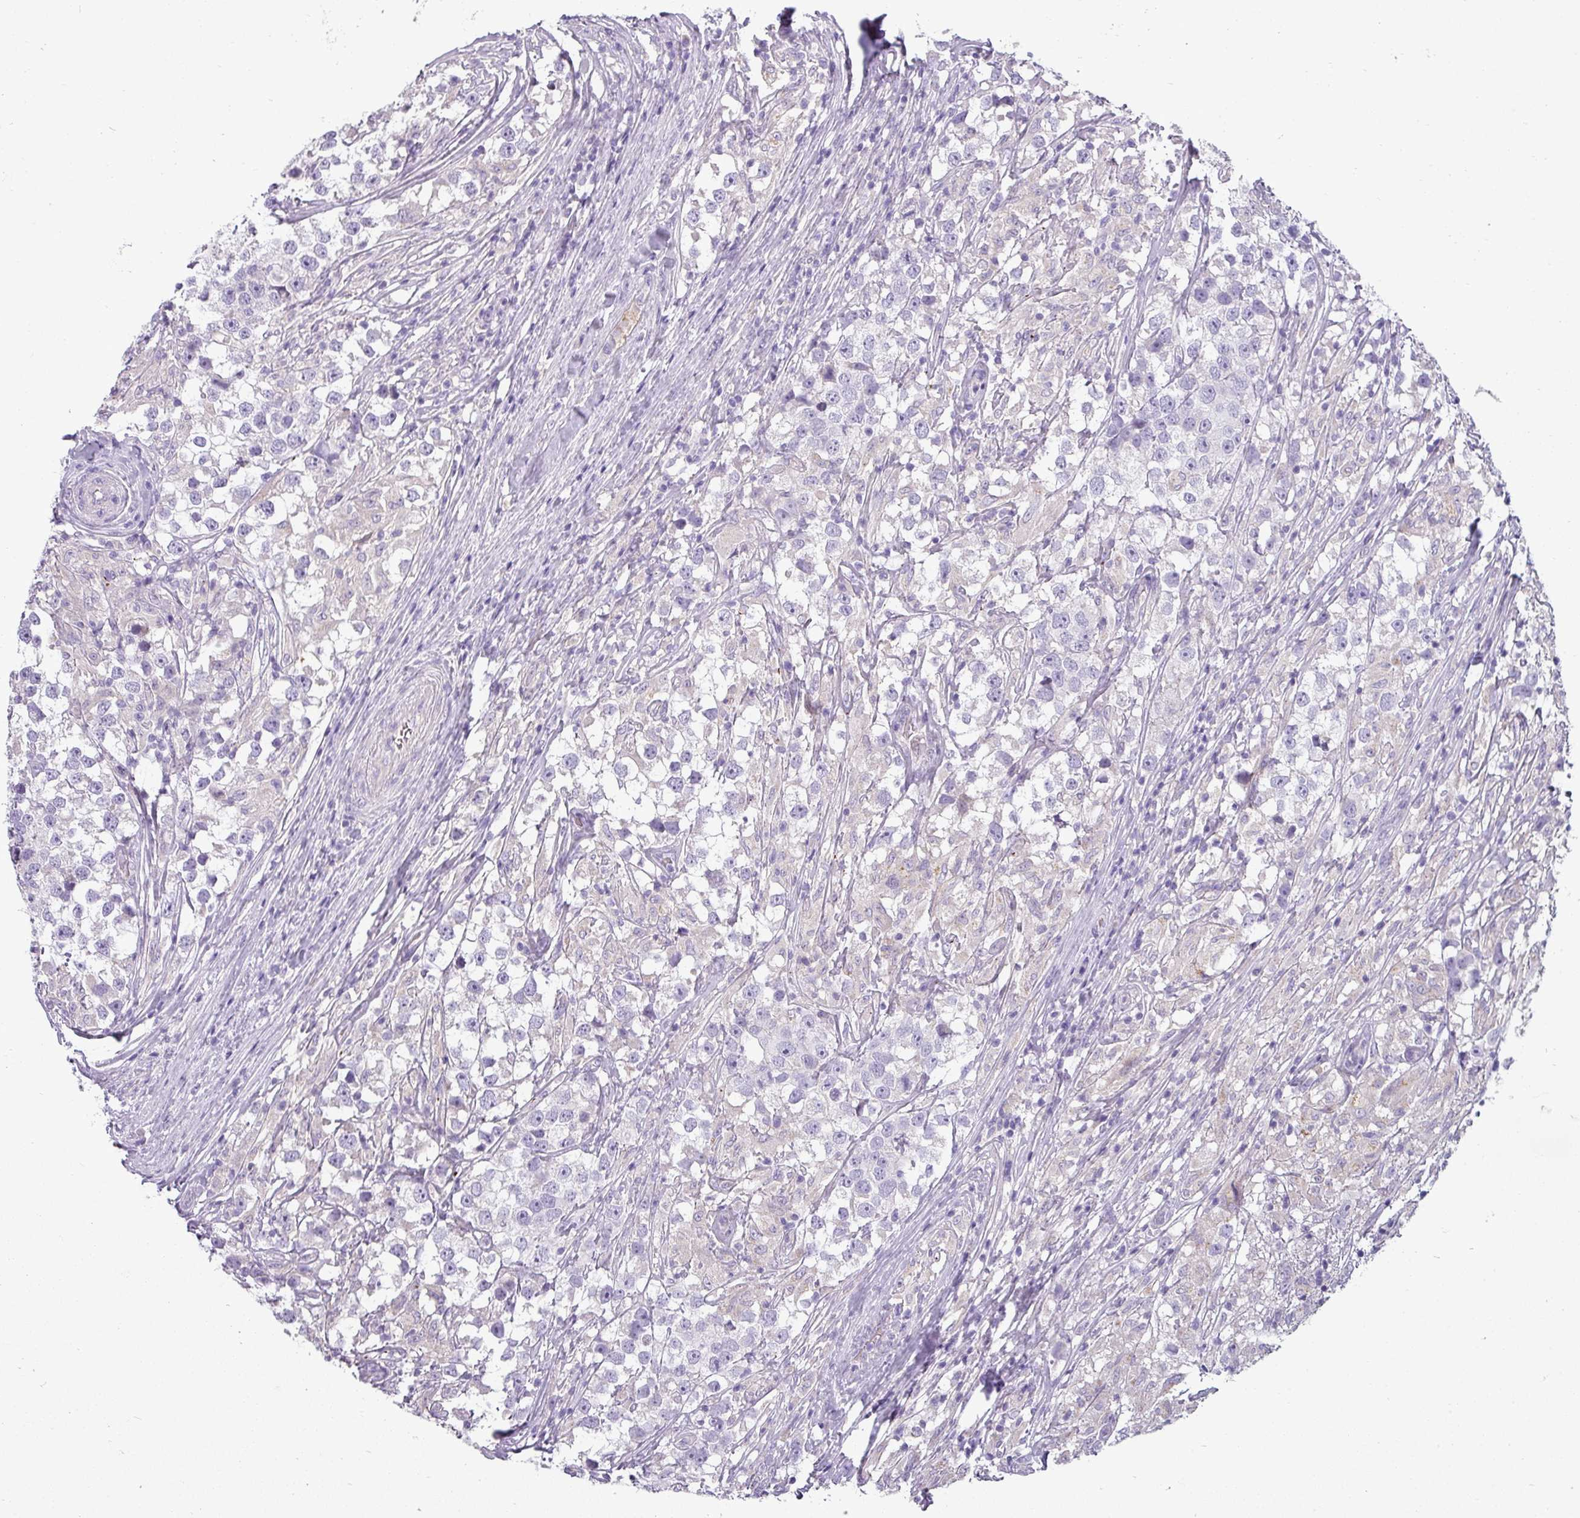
{"staining": {"intensity": "negative", "quantity": "none", "location": "none"}, "tissue": "testis cancer", "cell_type": "Tumor cells", "image_type": "cancer", "snomed": [{"axis": "morphology", "description": "Seminoma, NOS"}, {"axis": "topography", "description": "Testis"}], "caption": "Human testis seminoma stained for a protein using immunohistochemistry exhibits no expression in tumor cells.", "gene": "ASXL3", "patient": {"sex": "male", "age": 46}}